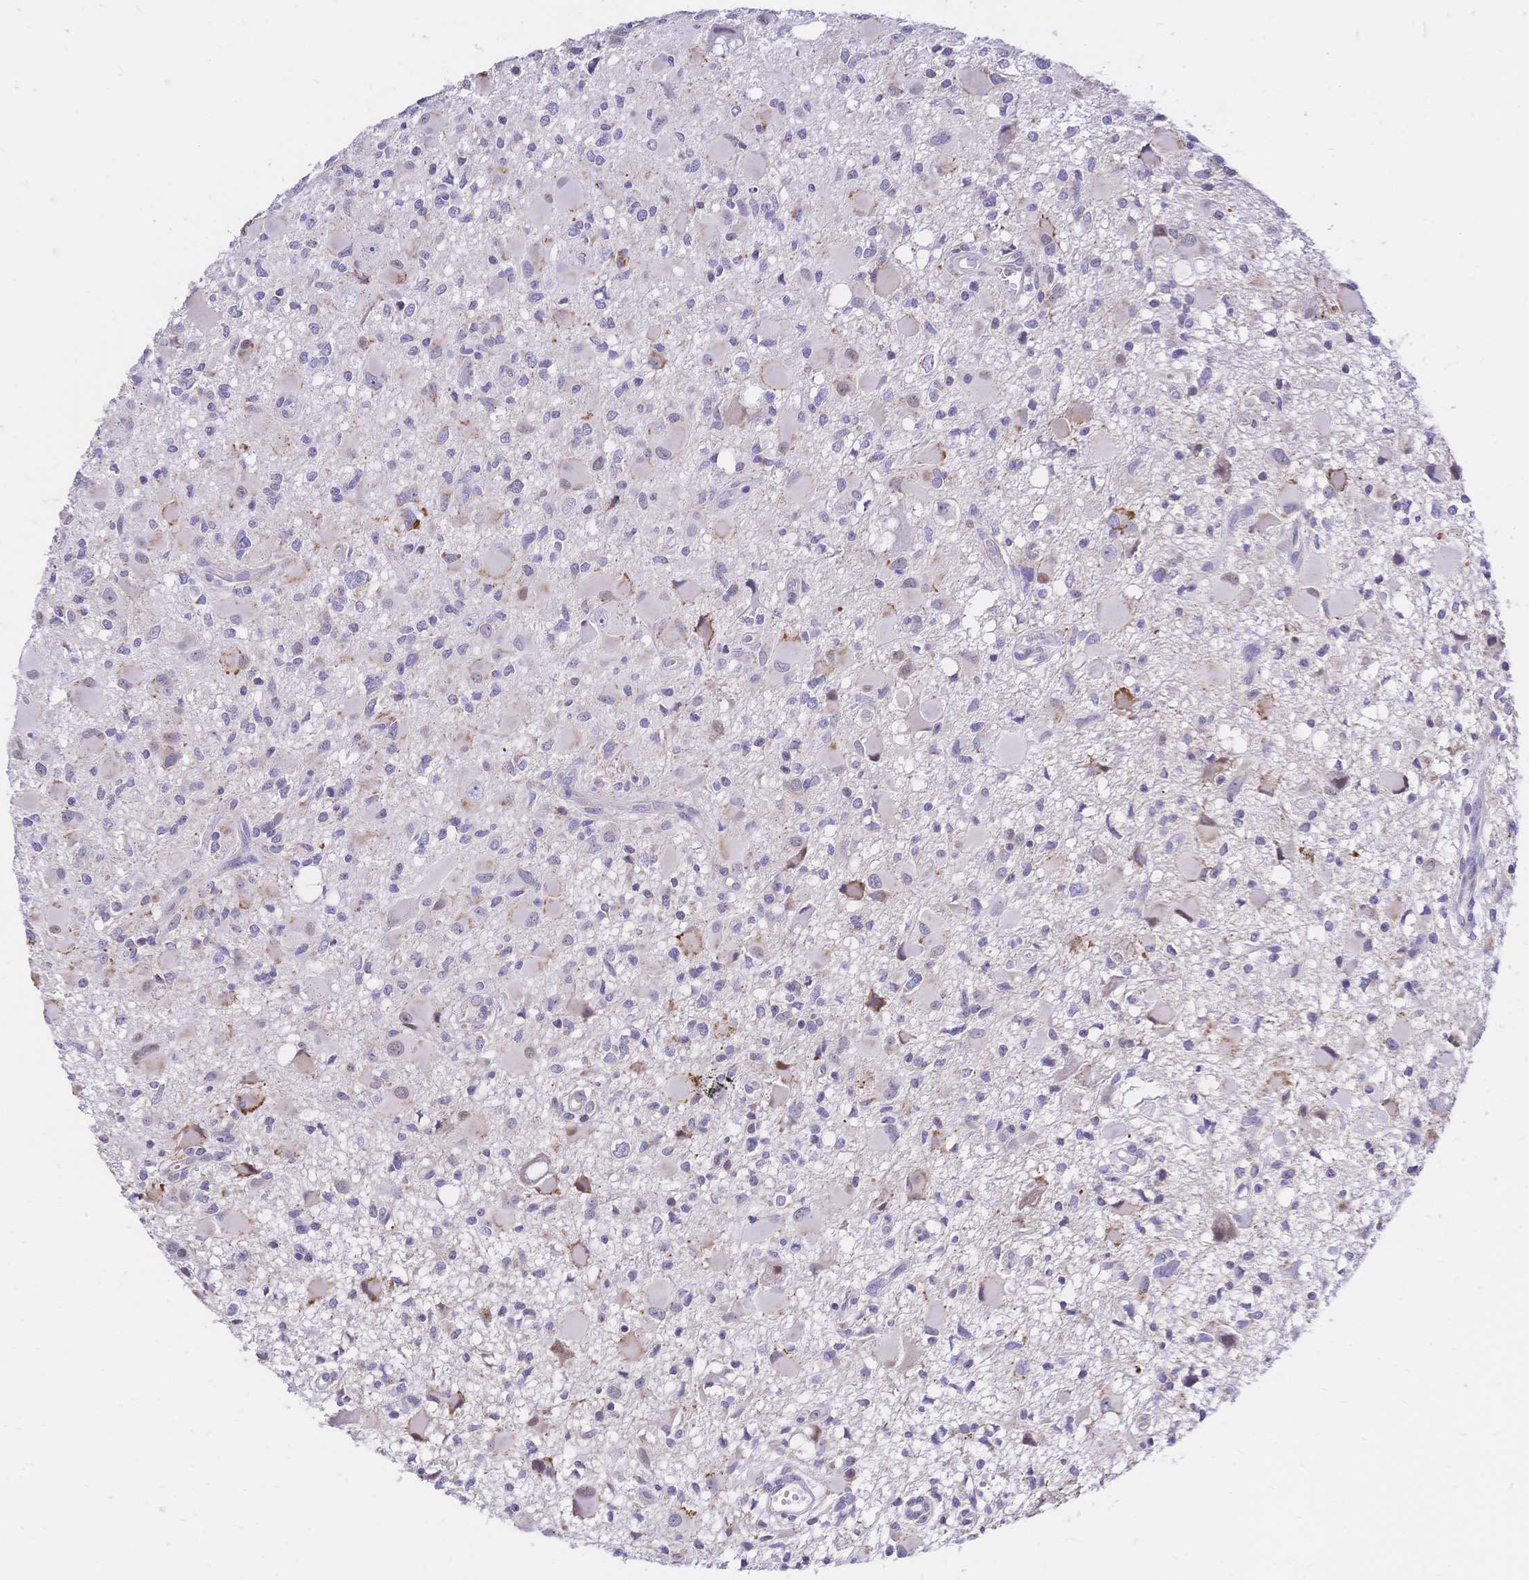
{"staining": {"intensity": "negative", "quantity": "none", "location": "none"}, "tissue": "glioma", "cell_type": "Tumor cells", "image_type": "cancer", "snomed": [{"axis": "morphology", "description": "Glioma, malignant, High grade"}, {"axis": "topography", "description": "Brain"}], "caption": "A photomicrograph of glioma stained for a protein exhibits no brown staining in tumor cells.", "gene": "CLEC18B", "patient": {"sex": "male", "age": 54}}